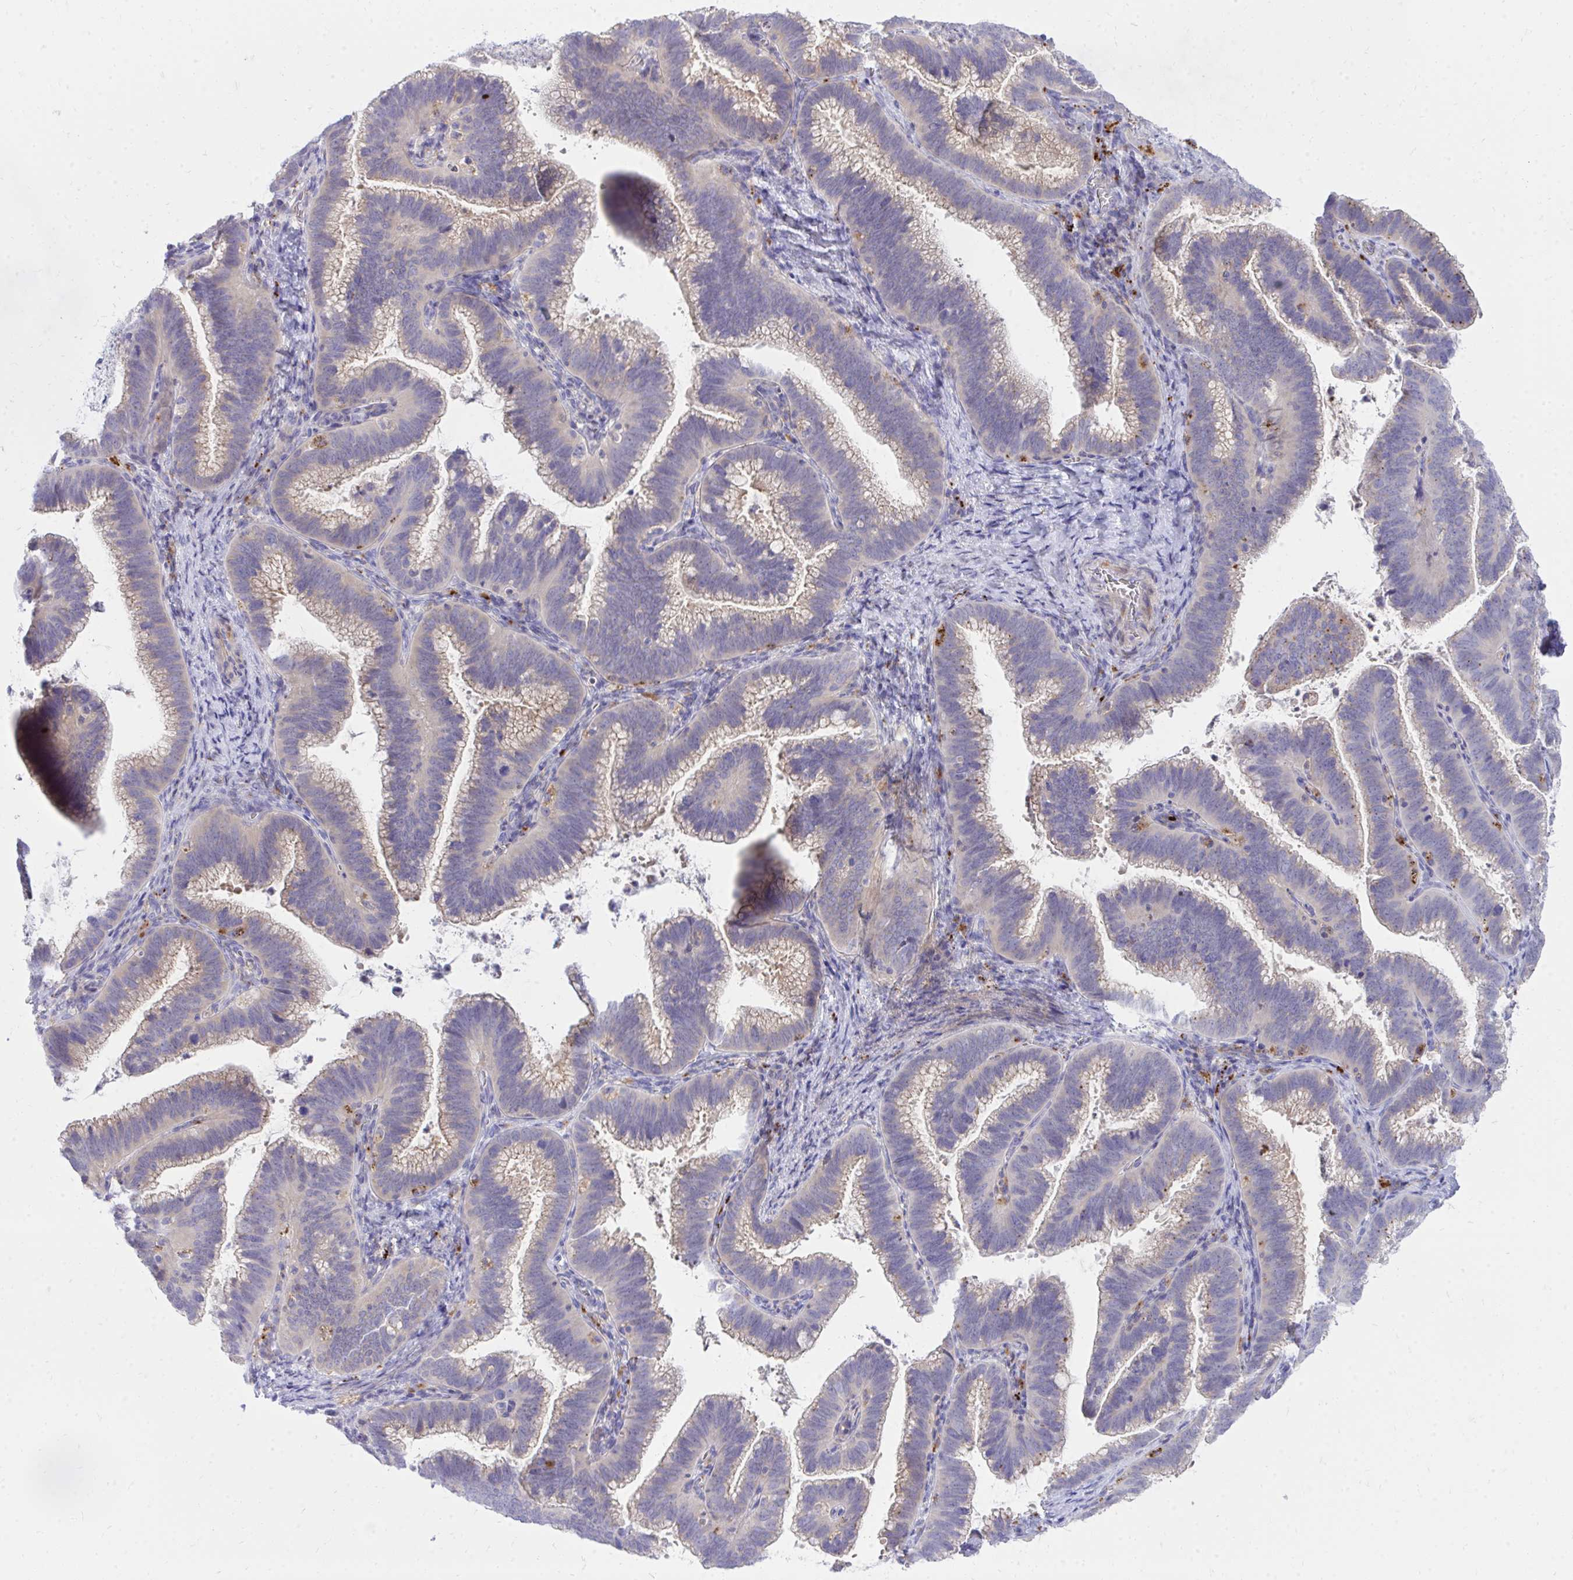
{"staining": {"intensity": "weak", "quantity": "25%-75%", "location": "cytoplasmic/membranous"}, "tissue": "cervical cancer", "cell_type": "Tumor cells", "image_type": "cancer", "snomed": [{"axis": "morphology", "description": "Adenocarcinoma, NOS"}, {"axis": "topography", "description": "Cervix"}], "caption": "The immunohistochemical stain shows weak cytoplasmic/membranous staining in tumor cells of cervical adenocarcinoma tissue. (Brightfield microscopy of DAB IHC at high magnification).", "gene": "TP53I11", "patient": {"sex": "female", "age": 61}}